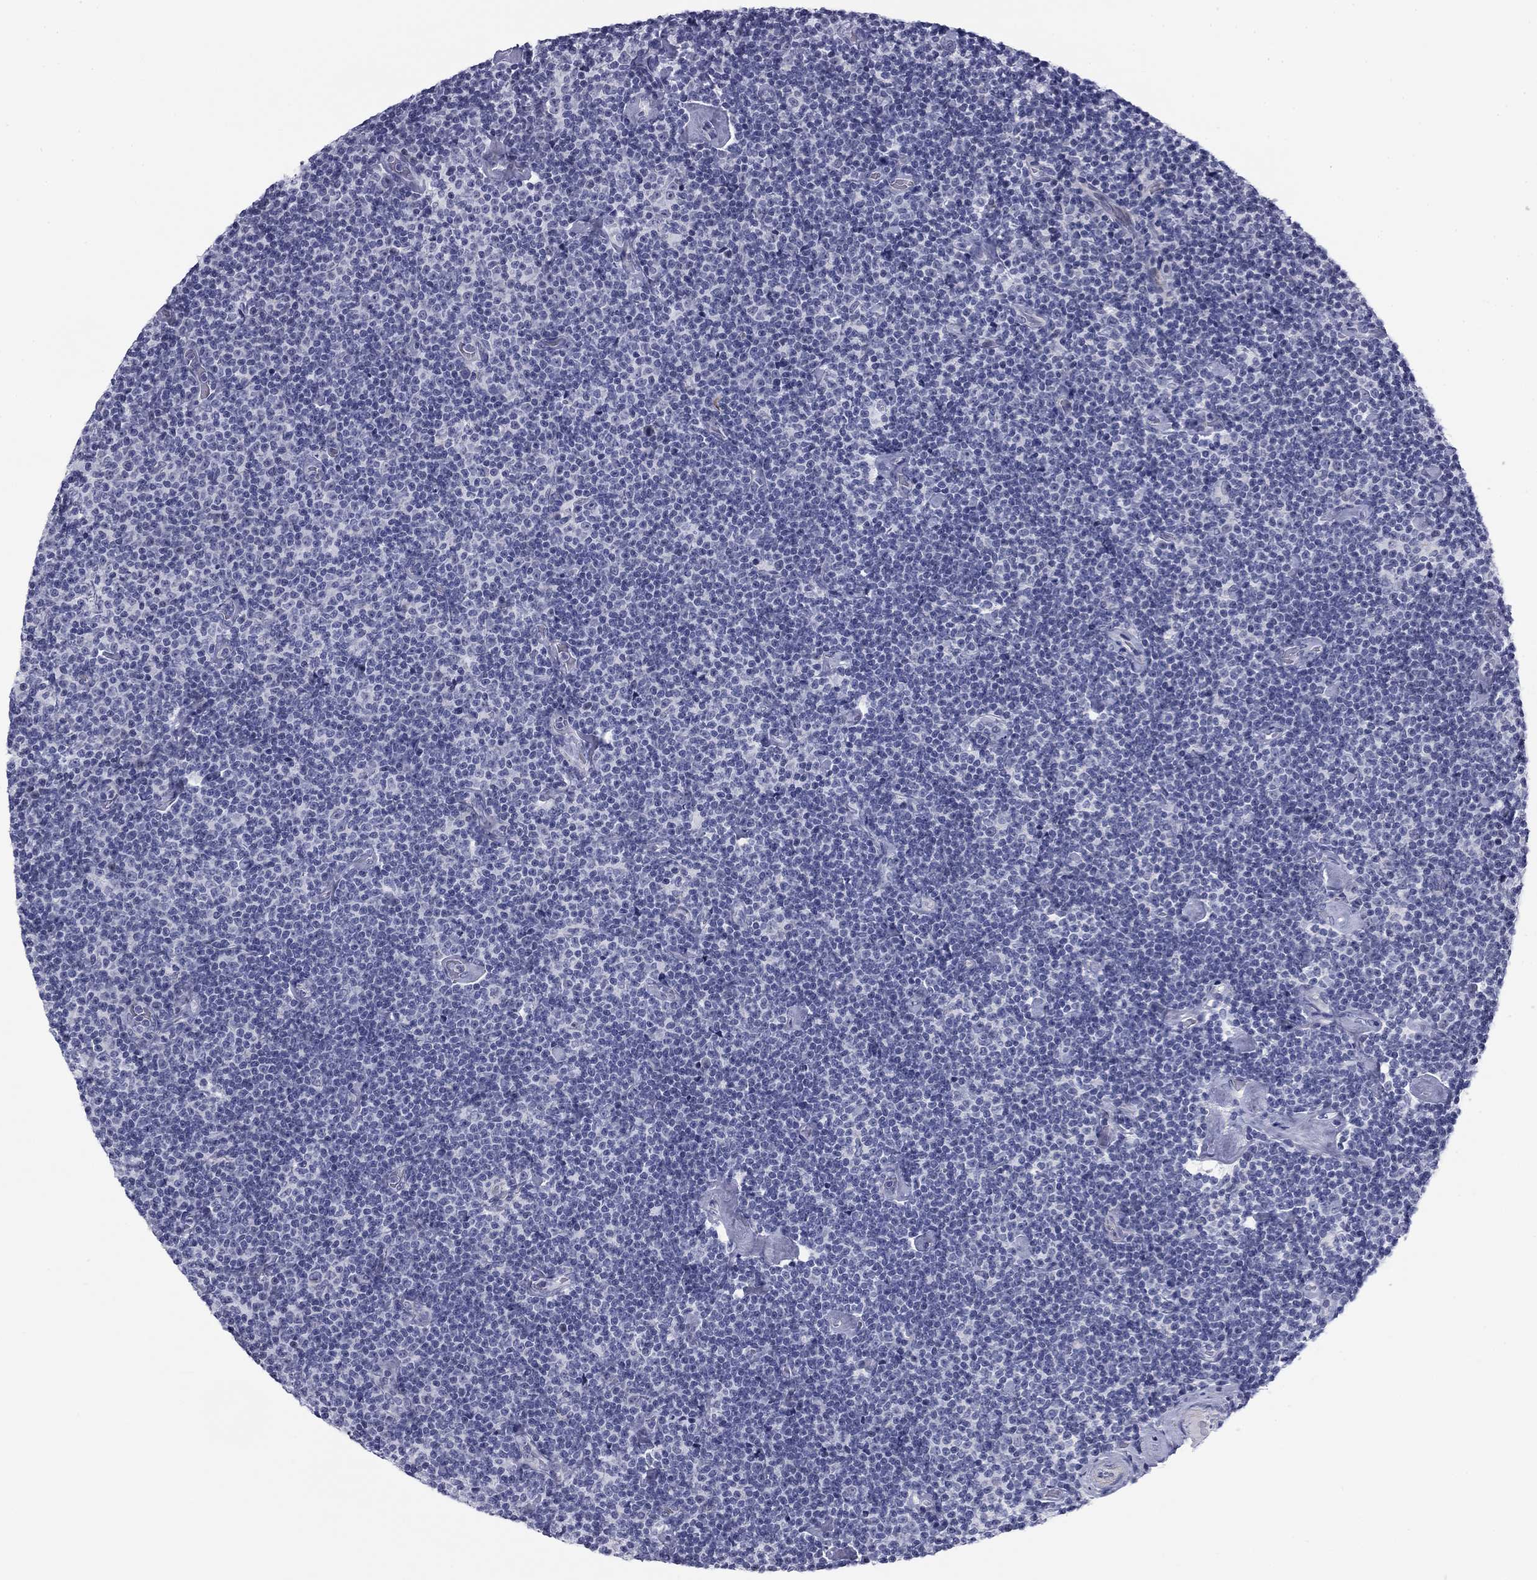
{"staining": {"intensity": "negative", "quantity": "none", "location": "none"}, "tissue": "lymphoma", "cell_type": "Tumor cells", "image_type": "cancer", "snomed": [{"axis": "morphology", "description": "Malignant lymphoma, non-Hodgkin's type, Low grade"}, {"axis": "topography", "description": "Lymph node"}], "caption": "Lymphoma was stained to show a protein in brown. There is no significant staining in tumor cells.", "gene": "PRPH", "patient": {"sex": "male", "age": 81}}